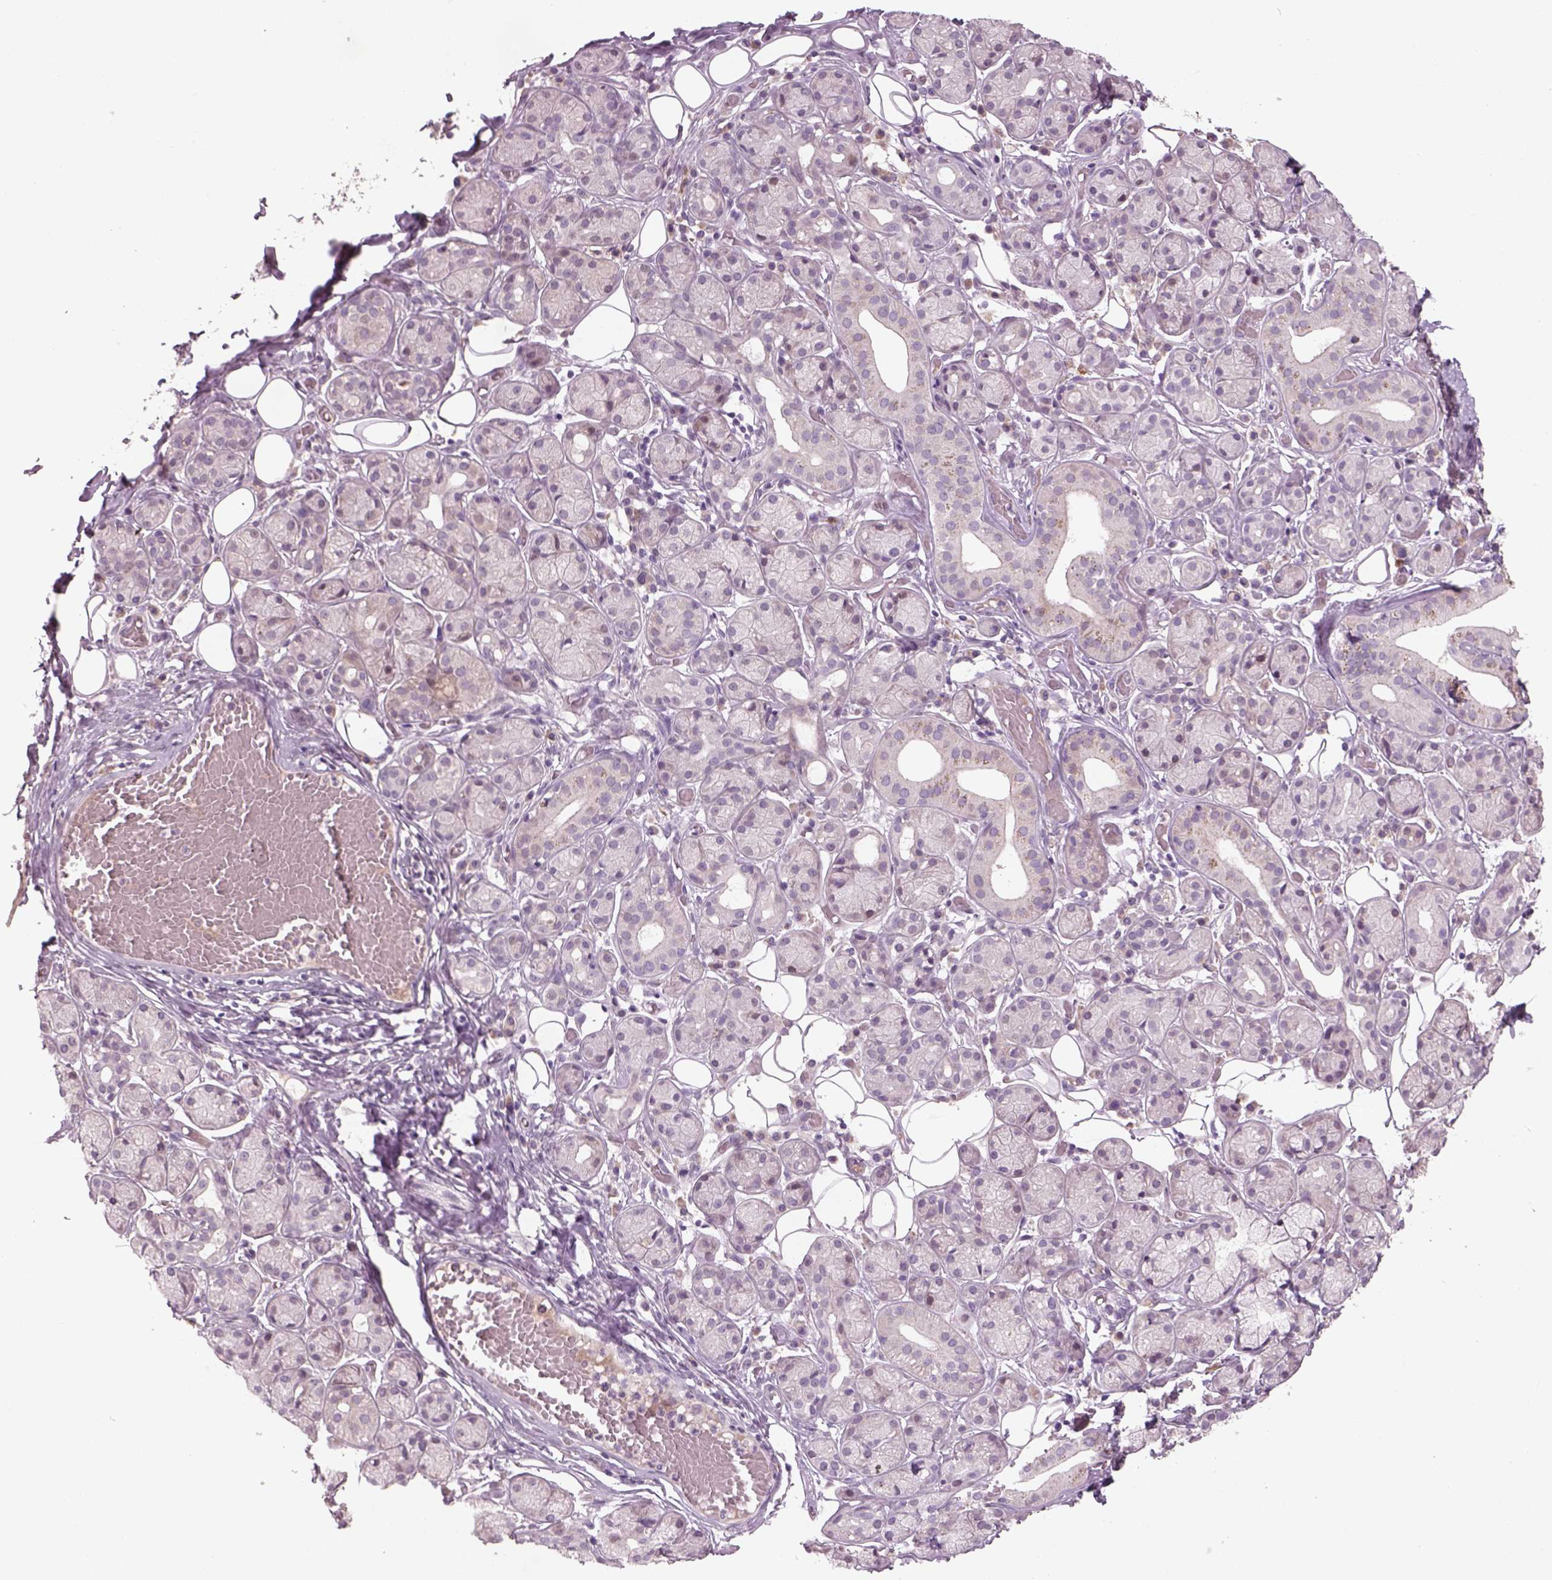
{"staining": {"intensity": "negative", "quantity": "none", "location": "none"}, "tissue": "salivary gland", "cell_type": "Glandular cells", "image_type": "normal", "snomed": [{"axis": "morphology", "description": "Normal tissue, NOS"}, {"axis": "topography", "description": "Salivary gland"}, {"axis": "topography", "description": "Peripheral nerve tissue"}], "caption": "This image is of normal salivary gland stained with immunohistochemistry to label a protein in brown with the nuclei are counter-stained blue. There is no positivity in glandular cells.", "gene": "PENK", "patient": {"sex": "male", "age": 71}}